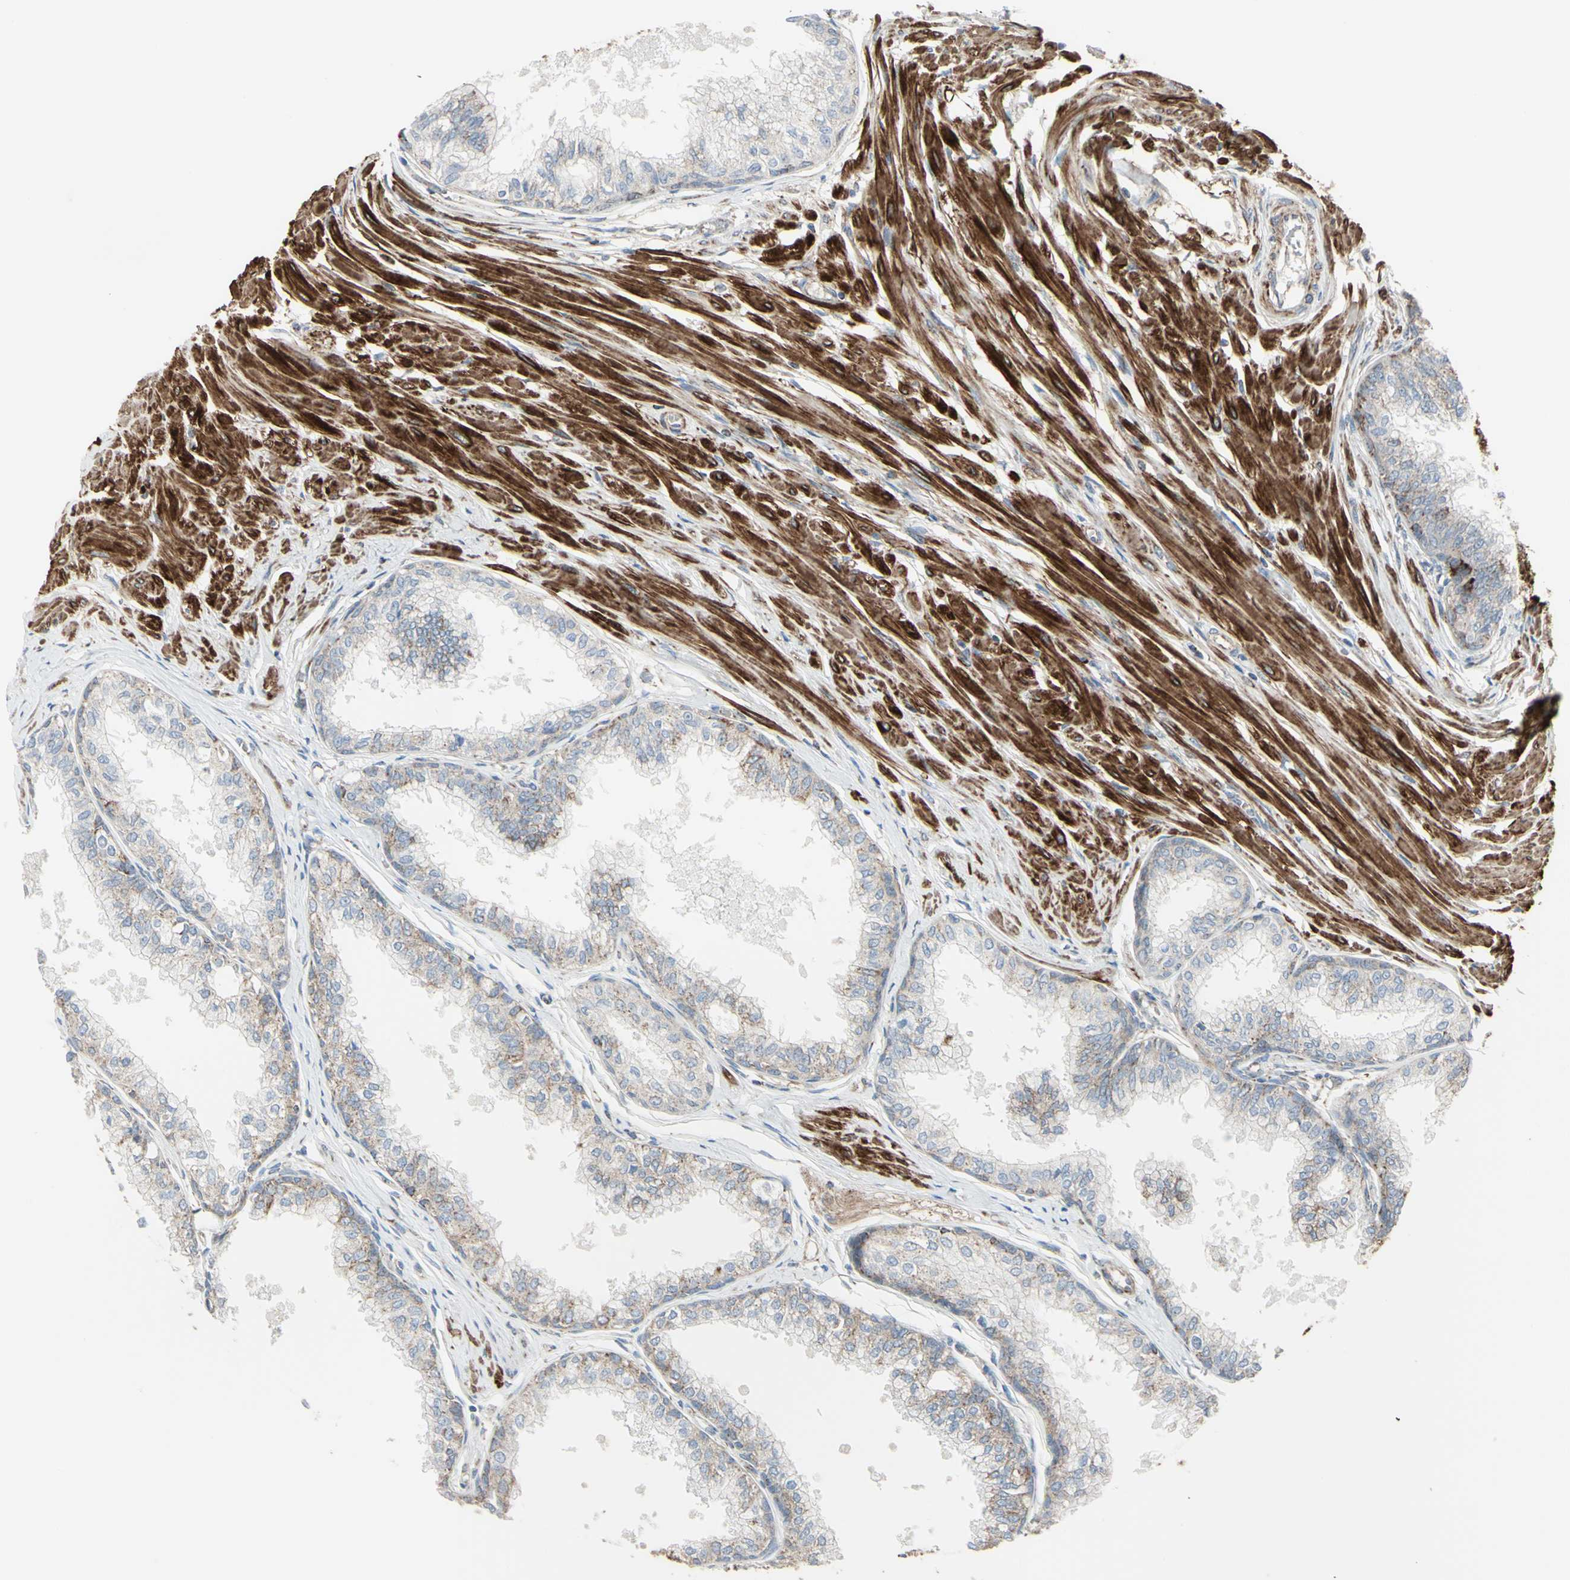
{"staining": {"intensity": "weak", "quantity": "25%-75%", "location": "cytoplasmic/membranous"}, "tissue": "prostate", "cell_type": "Glandular cells", "image_type": "normal", "snomed": [{"axis": "morphology", "description": "Normal tissue, NOS"}, {"axis": "topography", "description": "Prostate"}, {"axis": "topography", "description": "Seminal veicle"}], "caption": "DAB immunohistochemical staining of unremarkable prostate reveals weak cytoplasmic/membranous protein positivity in approximately 25%-75% of glandular cells.", "gene": "FAM171B", "patient": {"sex": "male", "age": 60}}